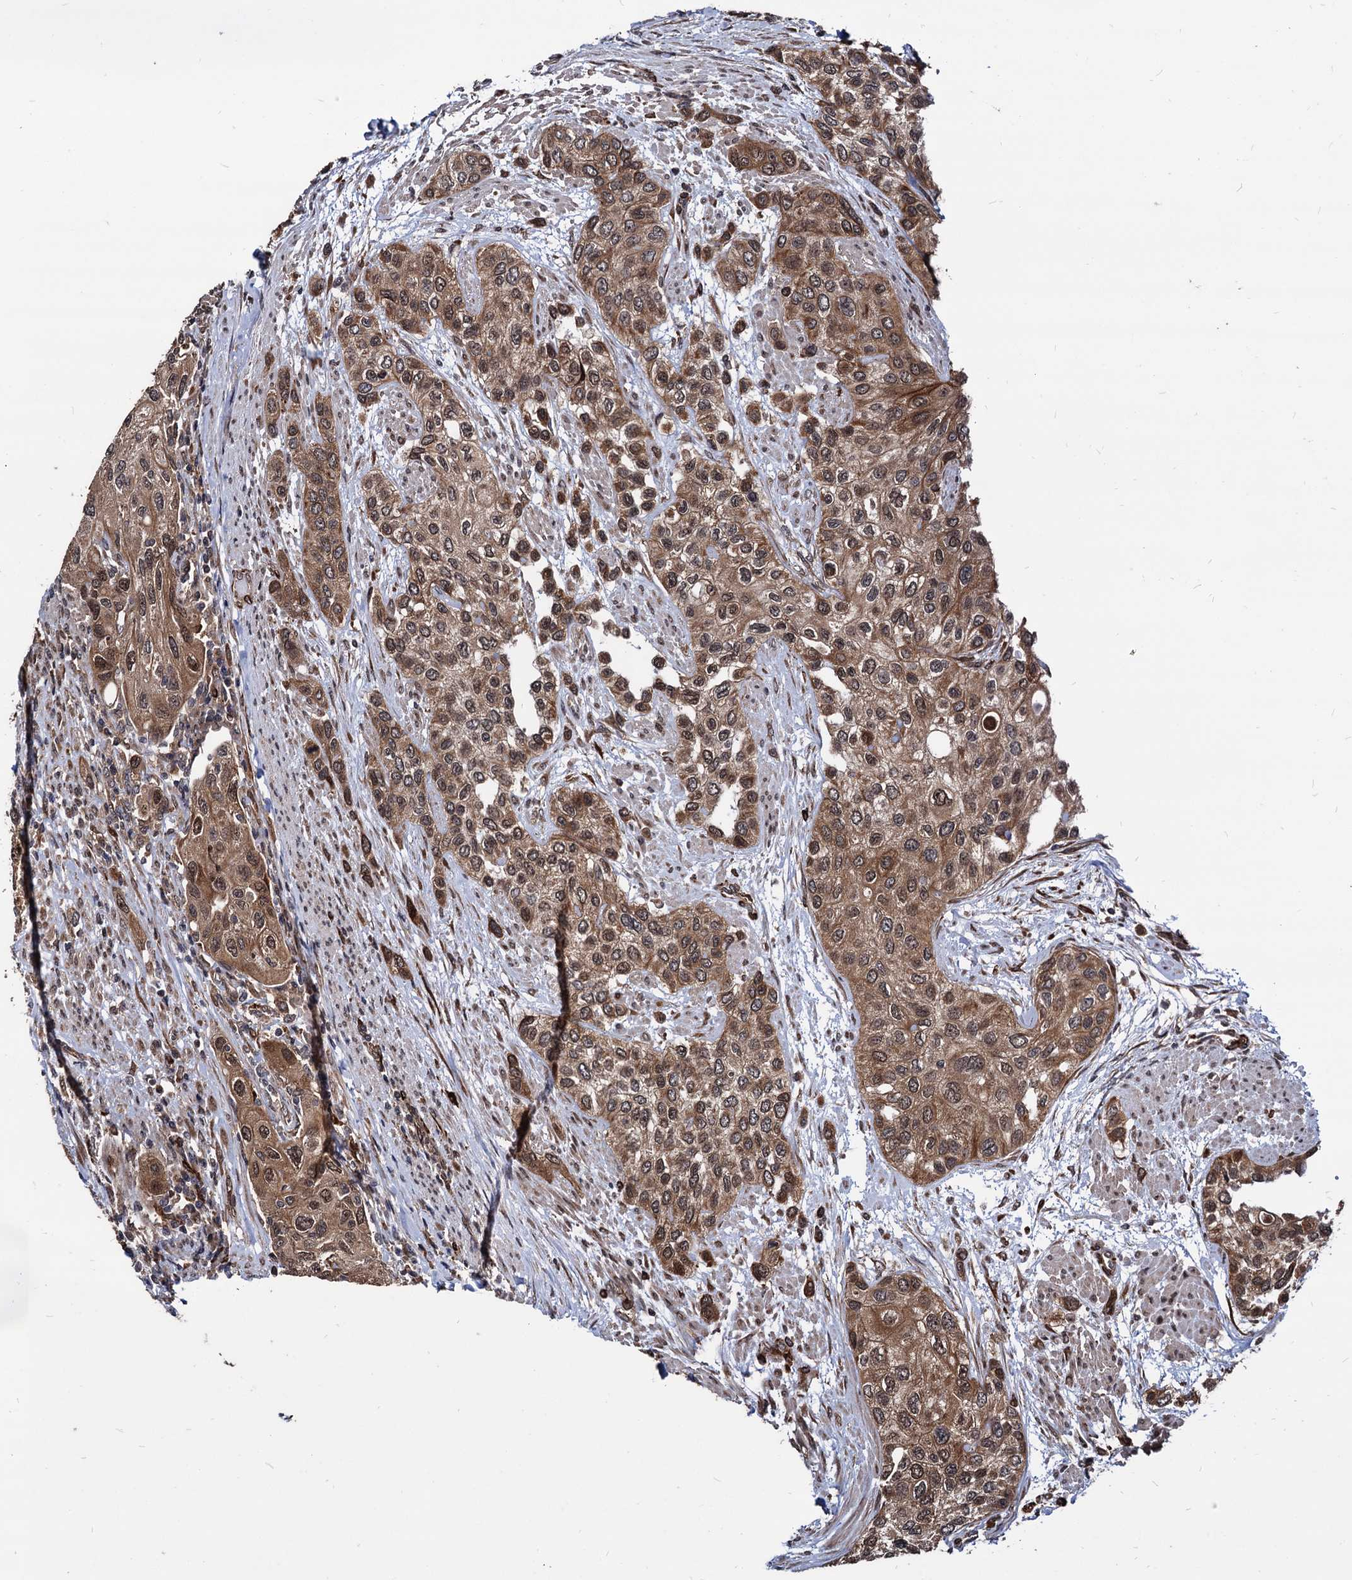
{"staining": {"intensity": "moderate", "quantity": ">75%", "location": "cytoplasmic/membranous,nuclear"}, "tissue": "urothelial cancer", "cell_type": "Tumor cells", "image_type": "cancer", "snomed": [{"axis": "morphology", "description": "Normal tissue, NOS"}, {"axis": "morphology", "description": "Urothelial carcinoma, High grade"}, {"axis": "topography", "description": "Vascular tissue"}, {"axis": "topography", "description": "Urinary bladder"}], "caption": "A photomicrograph of human high-grade urothelial carcinoma stained for a protein reveals moderate cytoplasmic/membranous and nuclear brown staining in tumor cells.", "gene": "ANKRD12", "patient": {"sex": "female", "age": 56}}